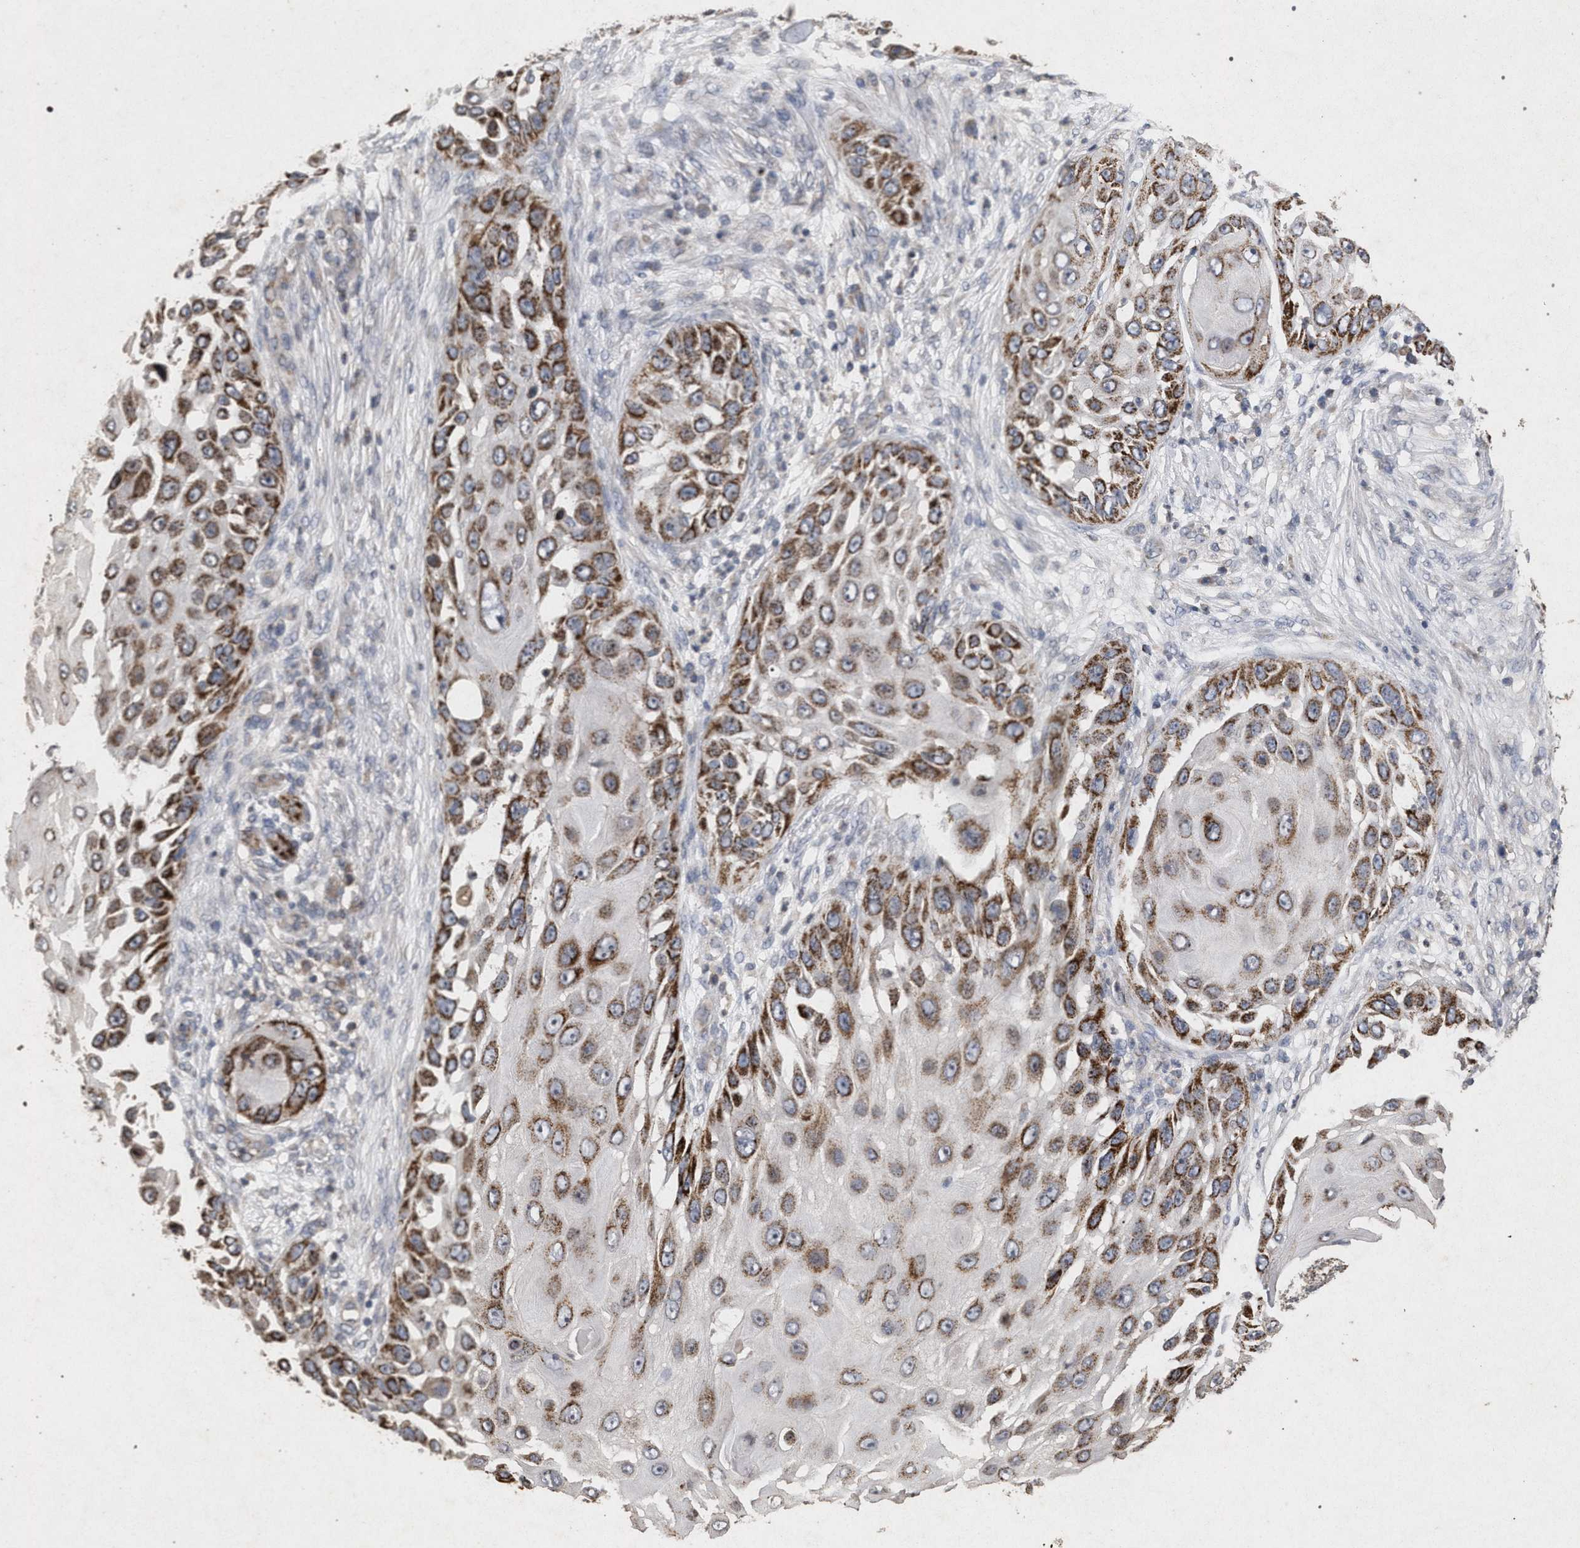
{"staining": {"intensity": "strong", "quantity": ">75%", "location": "cytoplasmic/membranous"}, "tissue": "skin cancer", "cell_type": "Tumor cells", "image_type": "cancer", "snomed": [{"axis": "morphology", "description": "Squamous cell carcinoma, NOS"}, {"axis": "topography", "description": "Skin"}], "caption": "This is an image of IHC staining of skin cancer, which shows strong expression in the cytoplasmic/membranous of tumor cells.", "gene": "PKD2L1", "patient": {"sex": "female", "age": 44}}